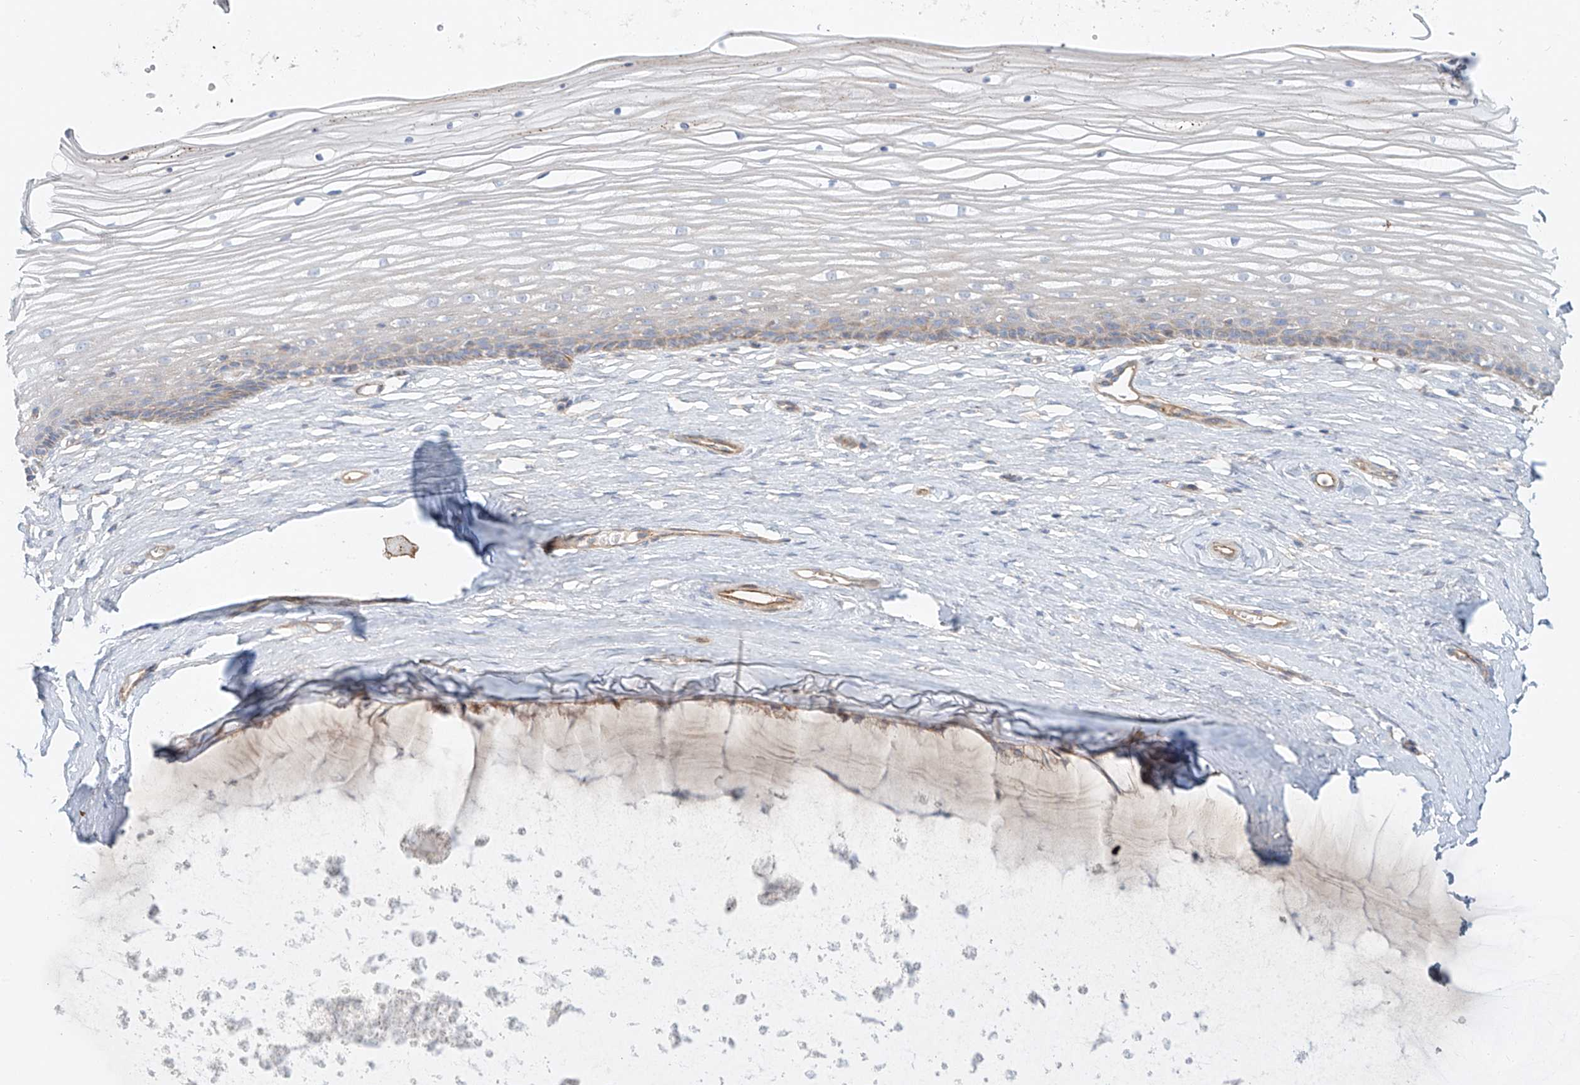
{"staining": {"intensity": "weak", "quantity": "<25%", "location": "cytoplasmic/membranous"}, "tissue": "vagina", "cell_type": "Squamous epithelial cells", "image_type": "normal", "snomed": [{"axis": "morphology", "description": "Normal tissue, NOS"}, {"axis": "topography", "description": "Vagina"}, {"axis": "topography", "description": "Cervix"}], "caption": "Immunohistochemistry micrograph of normal human vagina stained for a protein (brown), which shows no staining in squamous epithelial cells. Brightfield microscopy of immunohistochemistry (IHC) stained with DAB (brown) and hematoxylin (blue), captured at high magnification.", "gene": "AJM1", "patient": {"sex": "female", "age": 40}}